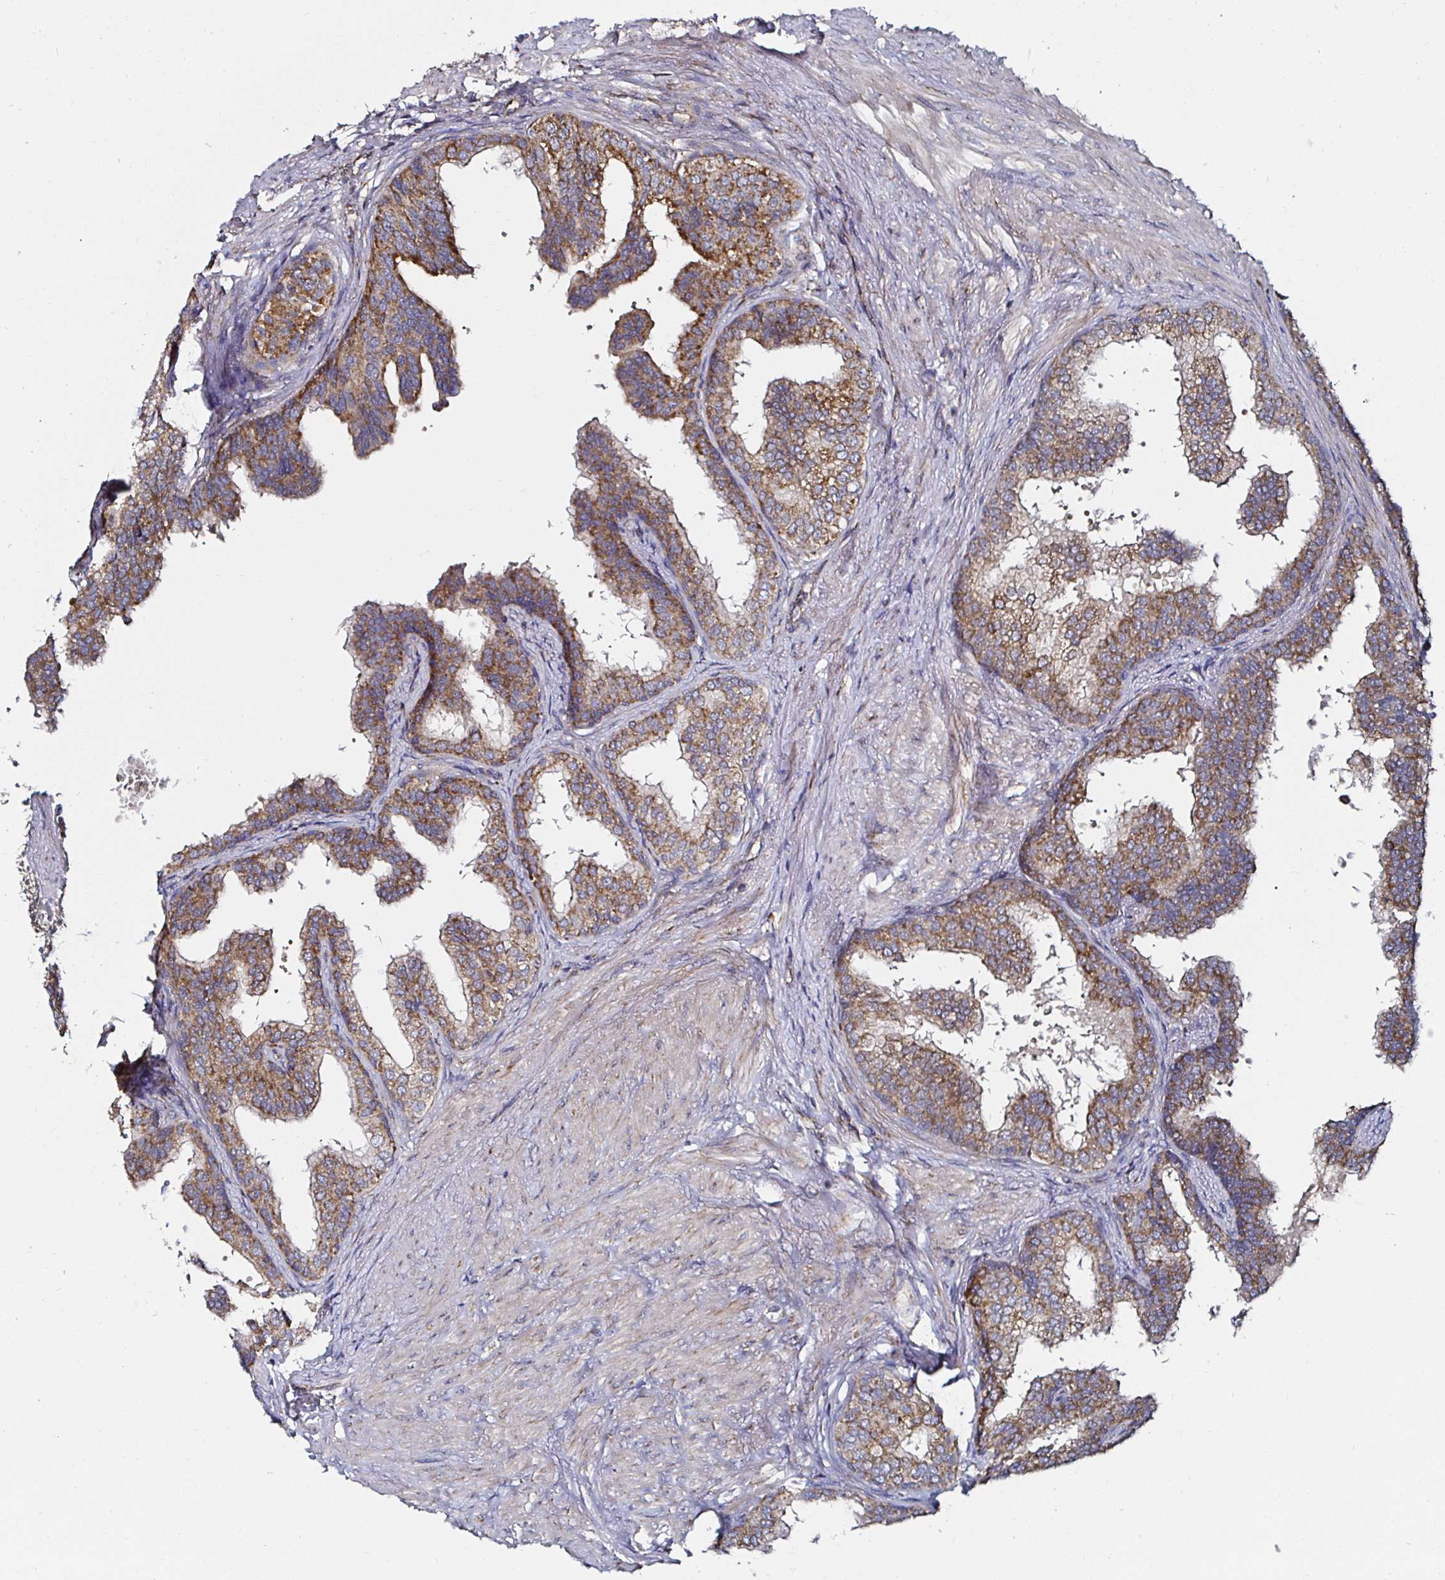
{"staining": {"intensity": "moderate", "quantity": ">75%", "location": "cytoplasmic/membranous"}, "tissue": "prostate", "cell_type": "Glandular cells", "image_type": "normal", "snomed": [{"axis": "morphology", "description": "Normal tissue, NOS"}, {"axis": "topography", "description": "Prostate"}, {"axis": "topography", "description": "Peripheral nerve tissue"}], "caption": "Glandular cells reveal moderate cytoplasmic/membranous staining in about >75% of cells in benign prostate.", "gene": "ATAD3A", "patient": {"sex": "male", "age": 55}}